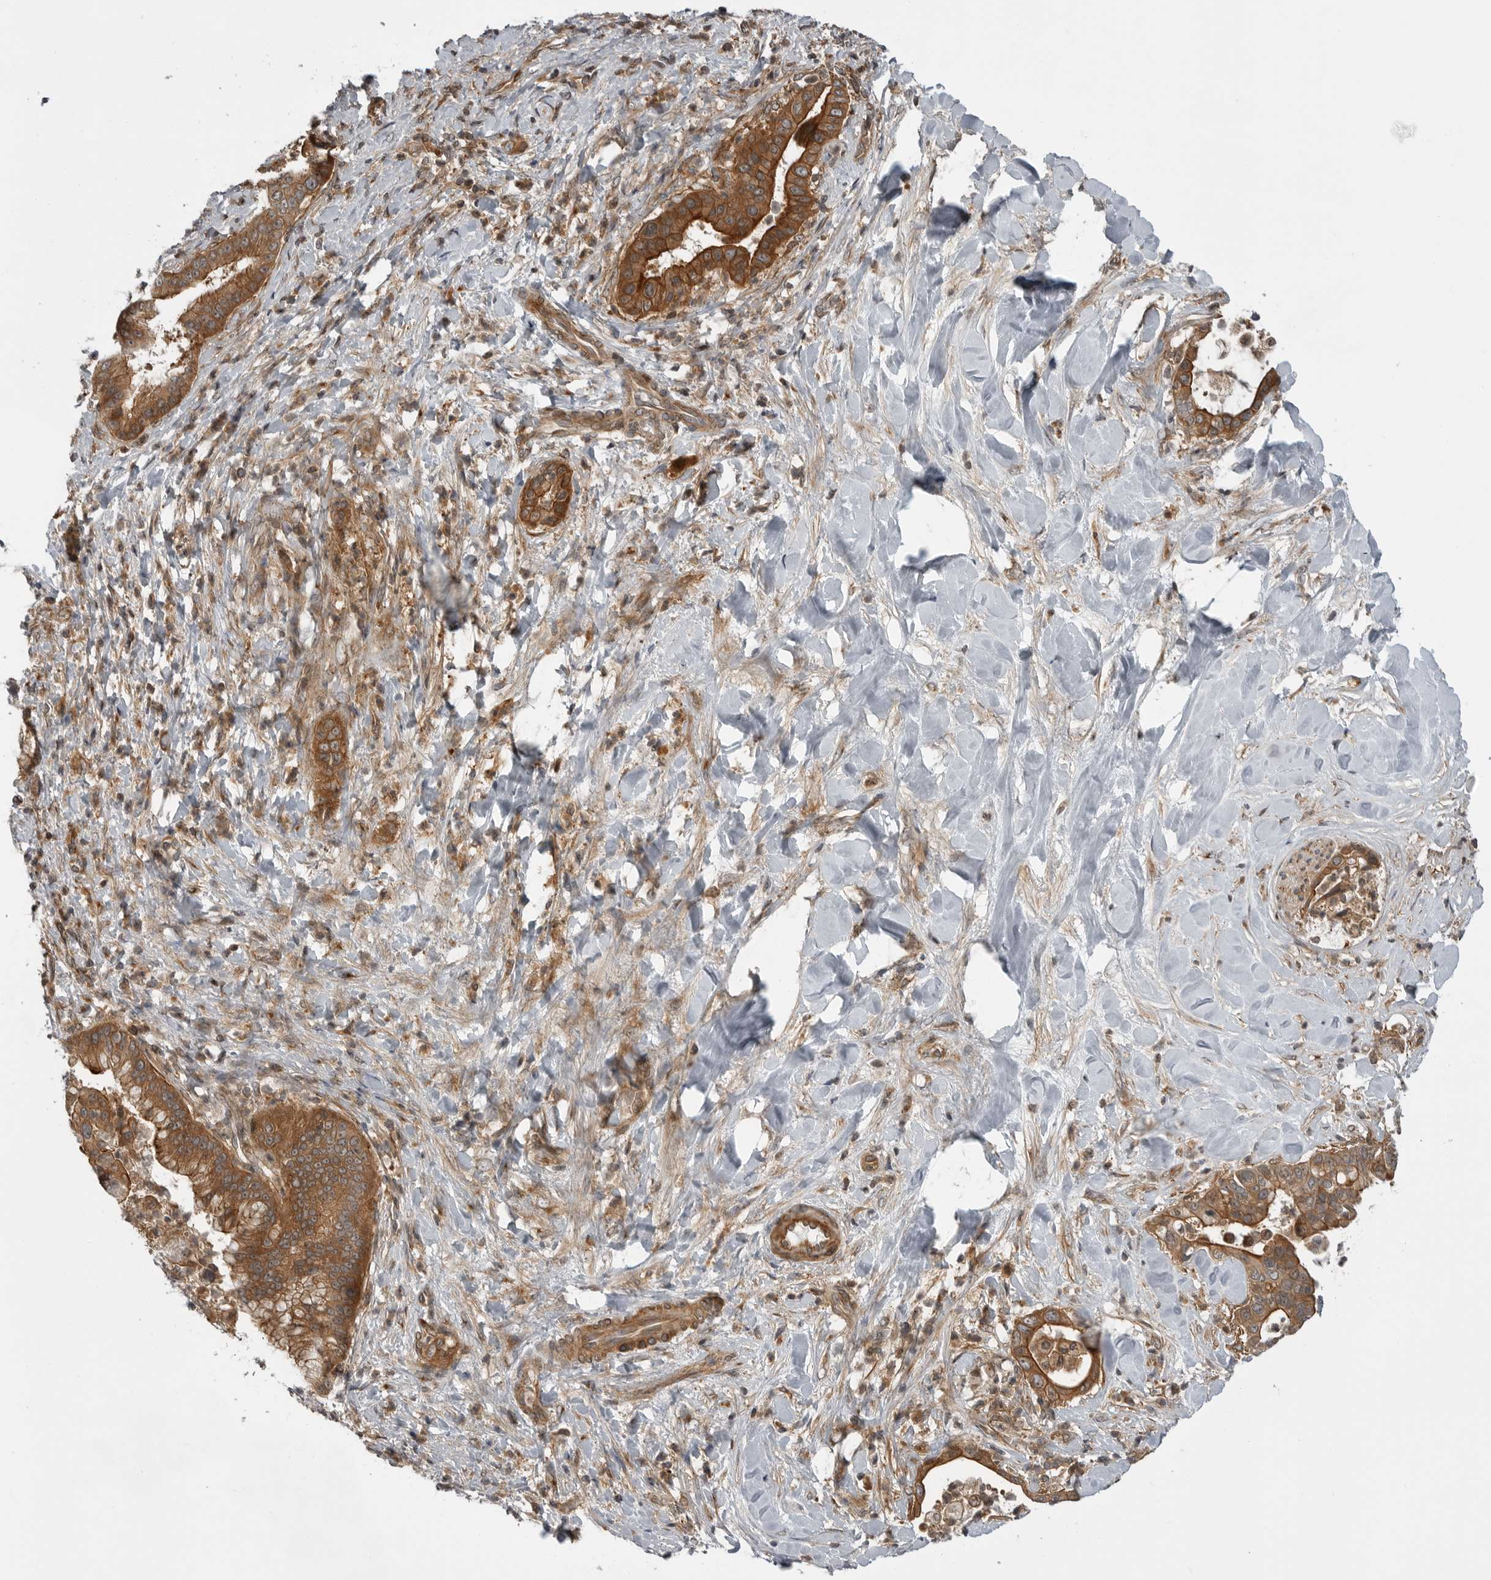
{"staining": {"intensity": "moderate", "quantity": ">75%", "location": "cytoplasmic/membranous"}, "tissue": "liver cancer", "cell_type": "Tumor cells", "image_type": "cancer", "snomed": [{"axis": "morphology", "description": "Cholangiocarcinoma"}, {"axis": "topography", "description": "Liver"}], "caption": "Tumor cells reveal medium levels of moderate cytoplasmic/membranous expression in about >75% of cells in liver cholangiocarcinoma. Using DAB (brown) and hematoxylin (blue) stains, captured at high magnification using brightfield microscopy.", "gene": "LRRC45", "patient": {"sex": "female", "age": 54}}